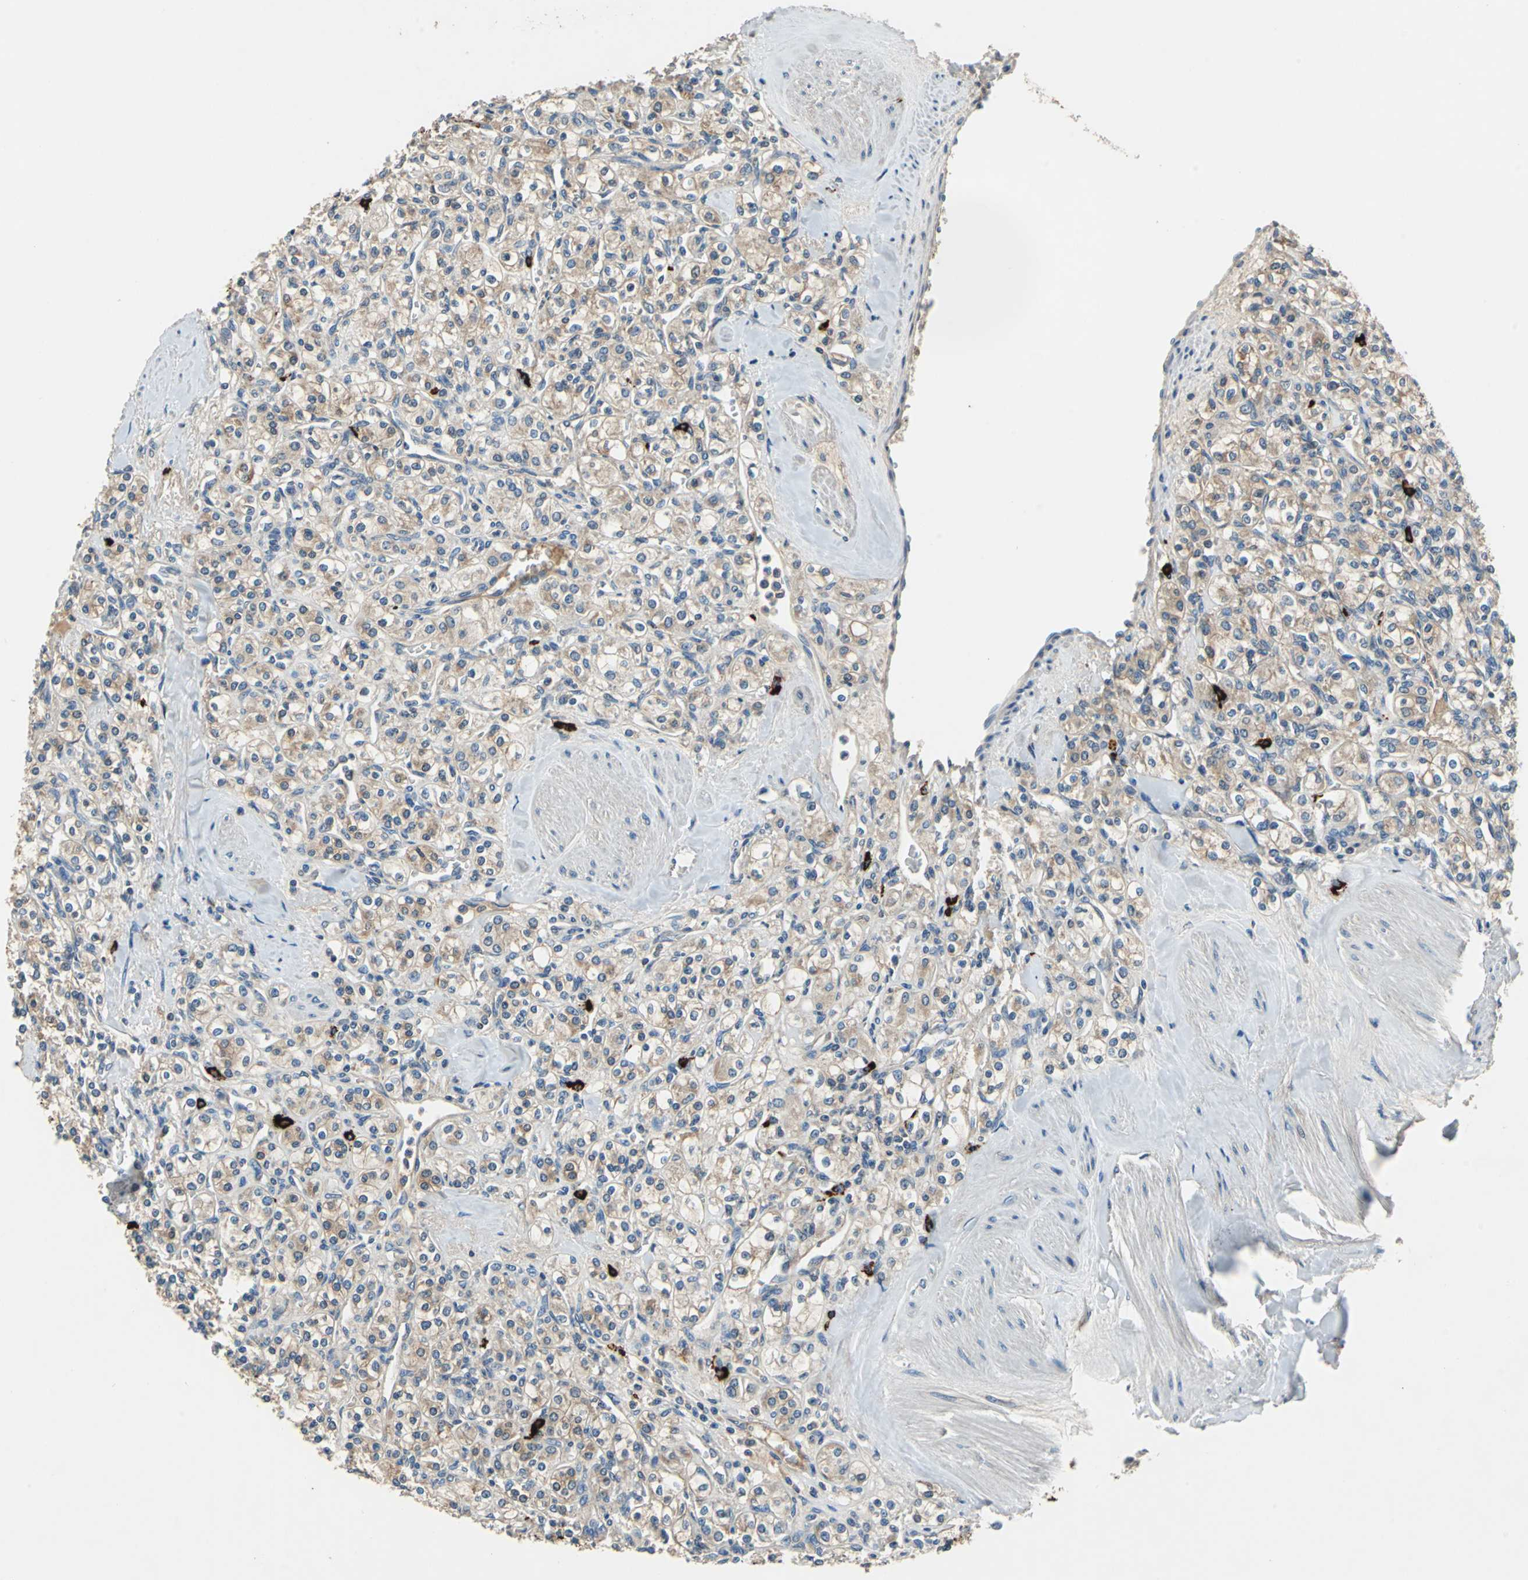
{"staining": {"intensity": "weak", "quantity": ">75%", "location": "cytoplasmic/membranous"}, "tissue": "renal cancer", "cell_type": "Tumor cells", "image_type": "cancer", "snomed": [{"axis": "morphology", "description": "Adenocarcinoma, NOS"}, {"axis": "topography", "description": "Kidney"}], "caption": "An IHC micrograph of tumor tissue is shown. Protein staining in brown highlights weak cytoplasmic/membranous positivity in adenocarcinoma (renal) within tumor cells. The protein of interest is shown in brown color, while the nuclei are stained blue.", "gene": "SLC19A2", "patient": {"sex": "male", "age": 77}}